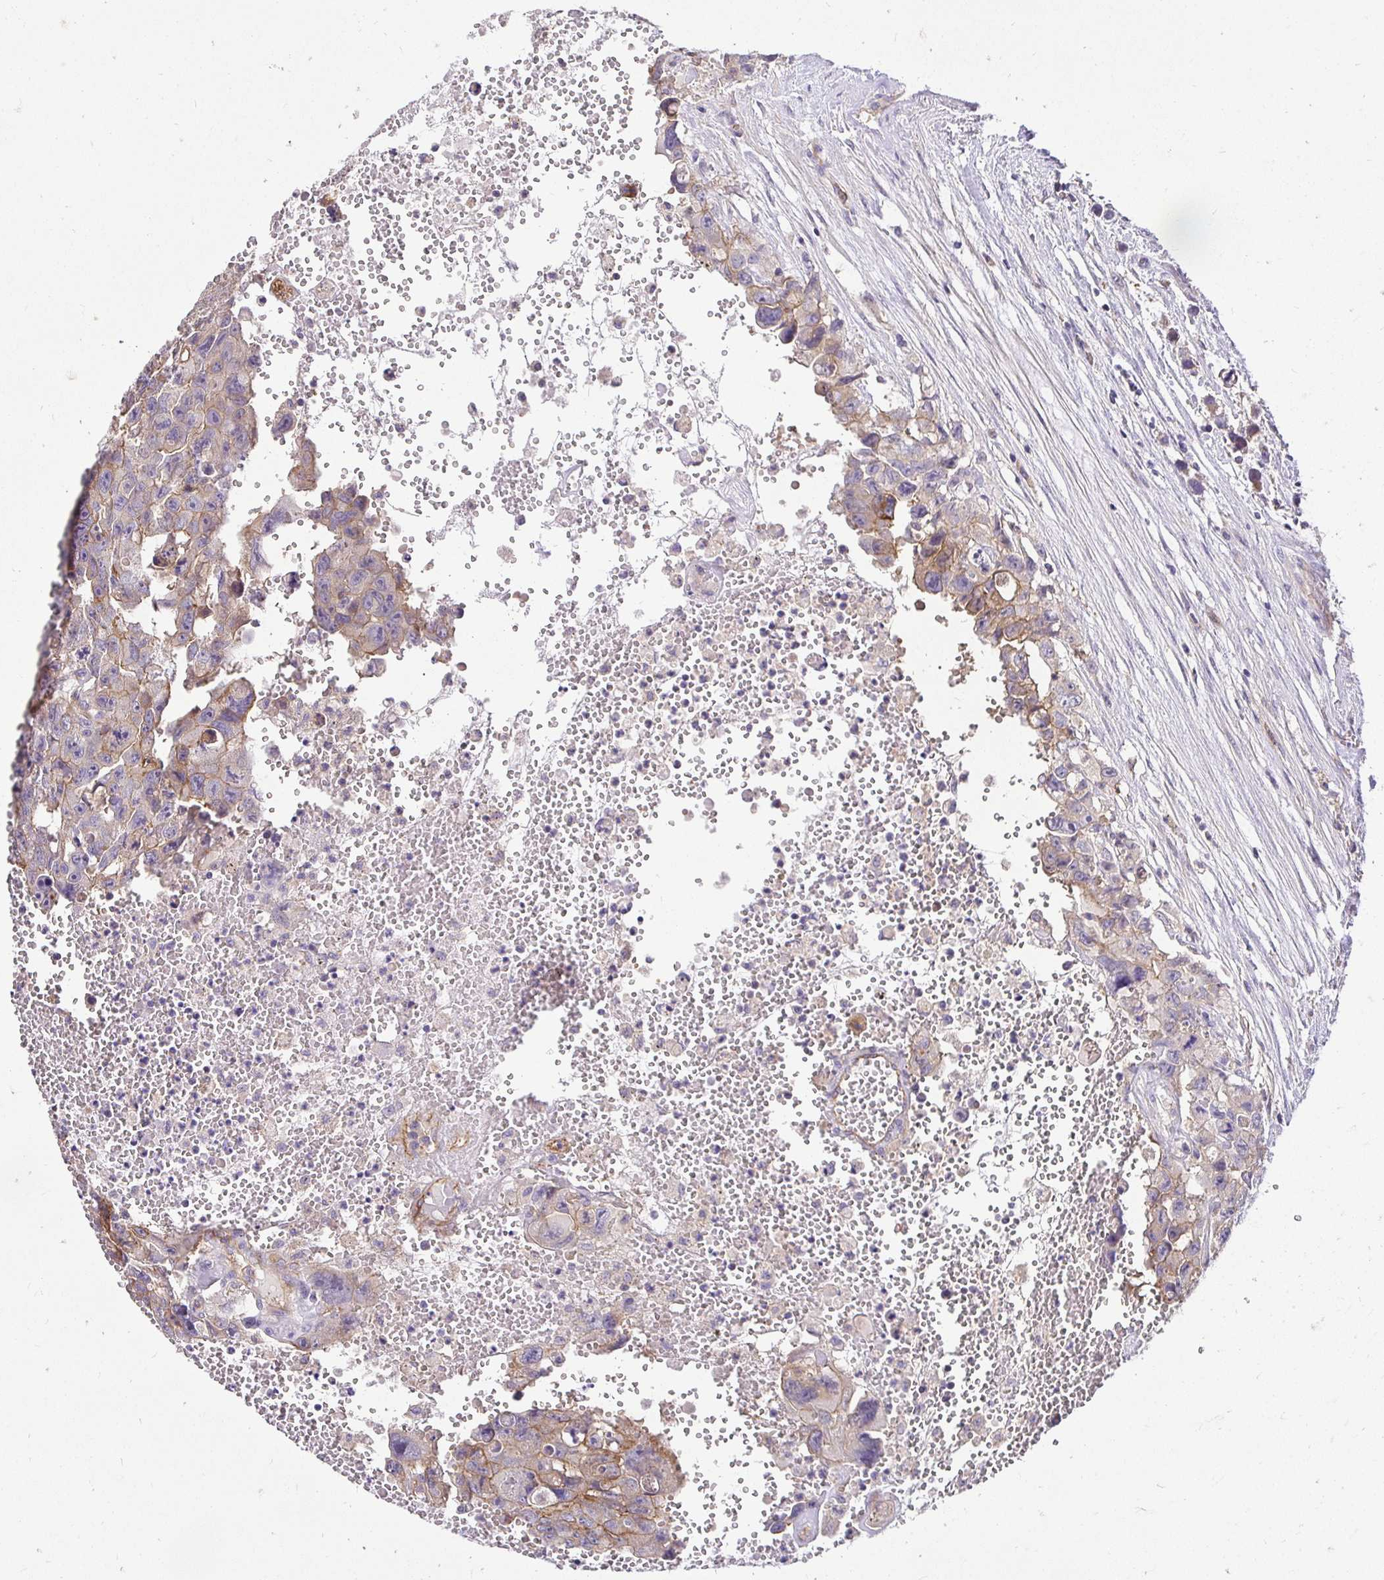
{"staining": {"intensity": "moderate", "quantity": "25%-75%", "location": "cytoplasmic/membranous"}, "tissue": "testis cancer", "cell_type": "Tumor cells", "image_type": "cancer", "snomed": [{"axis": "morphology", "description": "Seminoma, NOS"}, {"axis": "topography", "description": "Testis"}], "caption": "Testis cancer (seminoma) was stained to show a protein in brown. There is medium levels of moderate cytoplasmic/membranous positivity in approximately 25%-75% of tumor cells.", "gene": "SLC9A1", "patient": {"sex": "male", "age": 26}}